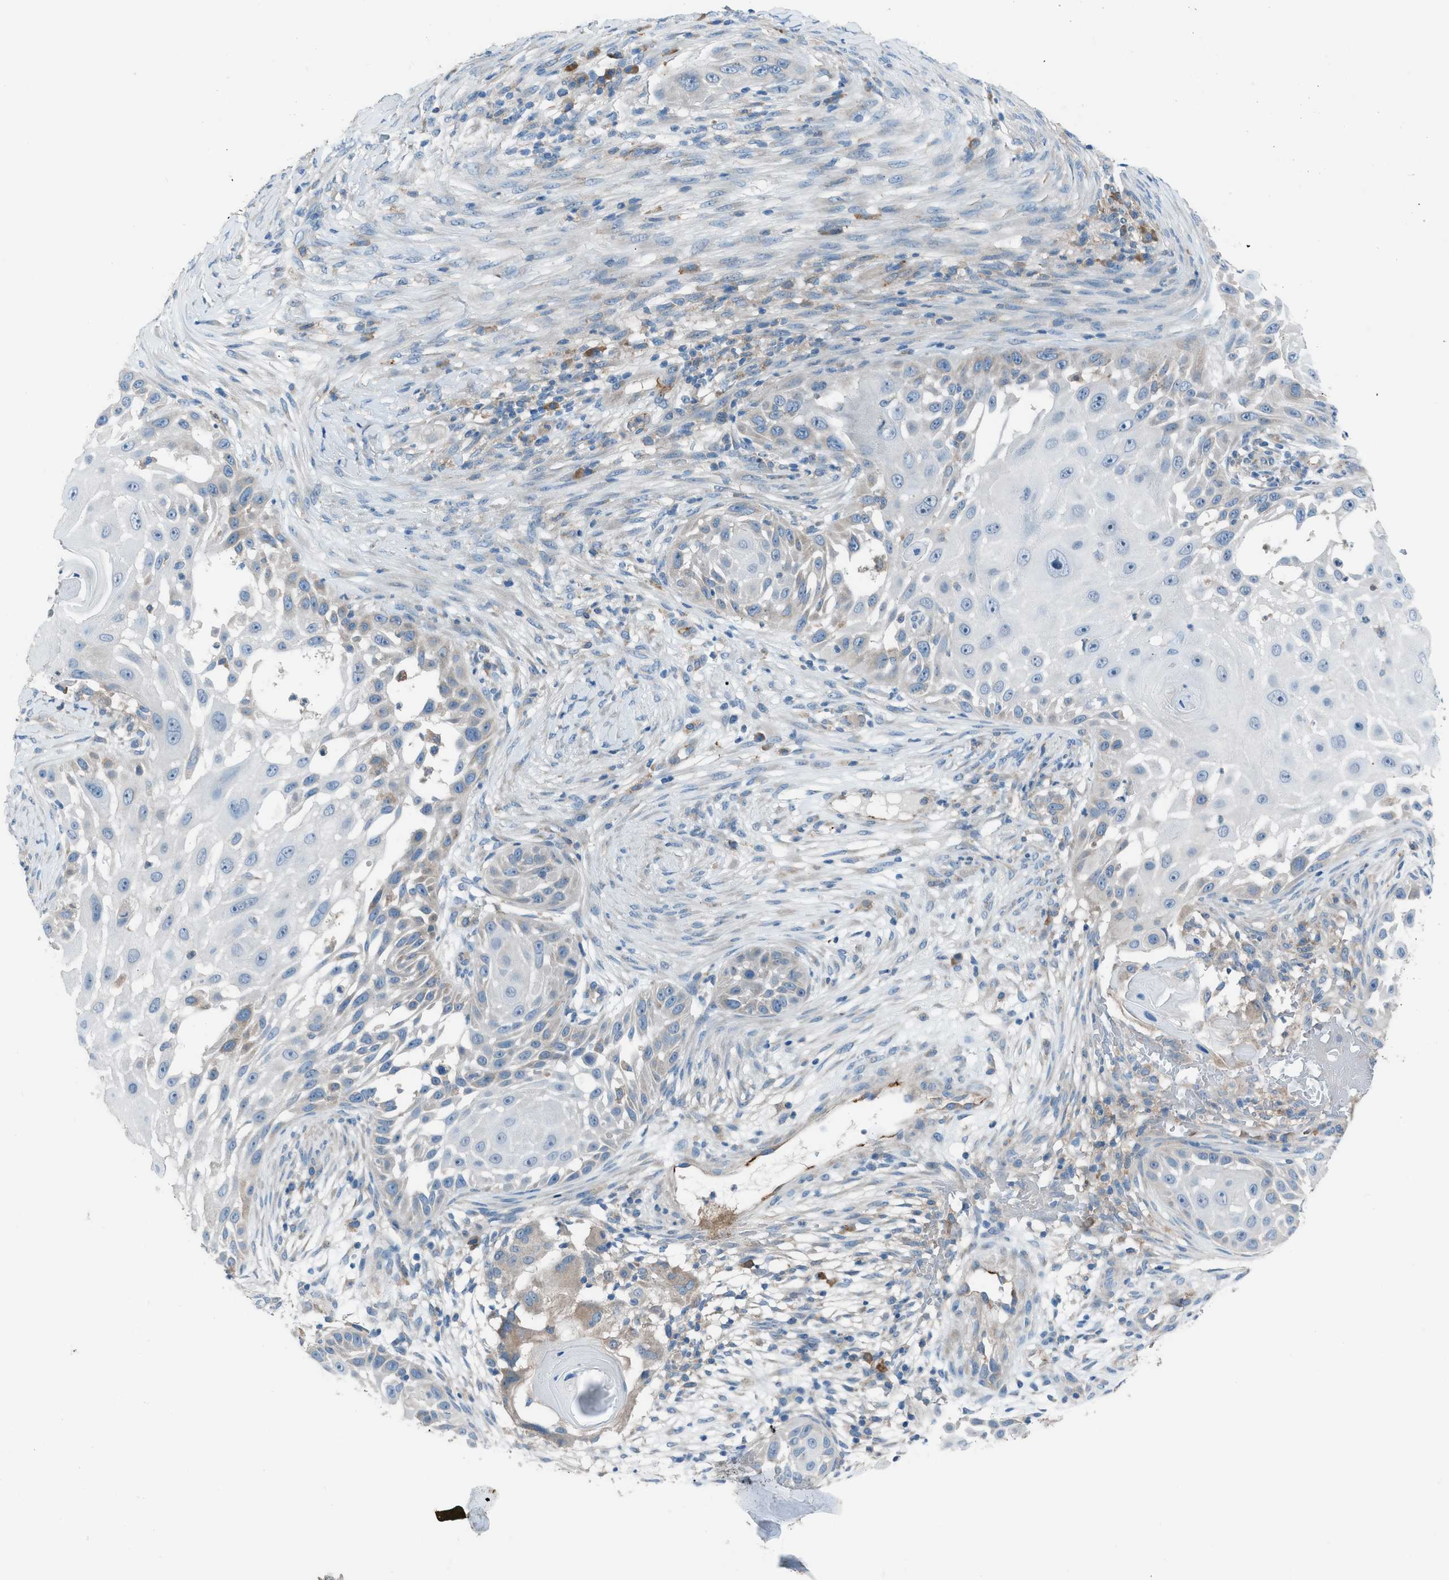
{"staining": {"intensity": "negative", "quantity": "none", "location": "none"}, "tissue": "skin cancer", "cell_type": "Tumor cells", "image_type": "cancer", "snomed": [{"axis": "morphology", "description": "Squamous cell carcinoma, NOS"}, {"axis": "topography", "description": "Skin"}], "caption": "Squamous cell carcinoma (skin) was stained to show a protein in brown. There is no significant positivity in tumor cells.", "gene": "HEG1", "patient": {"sex": "female", "age": 44}}